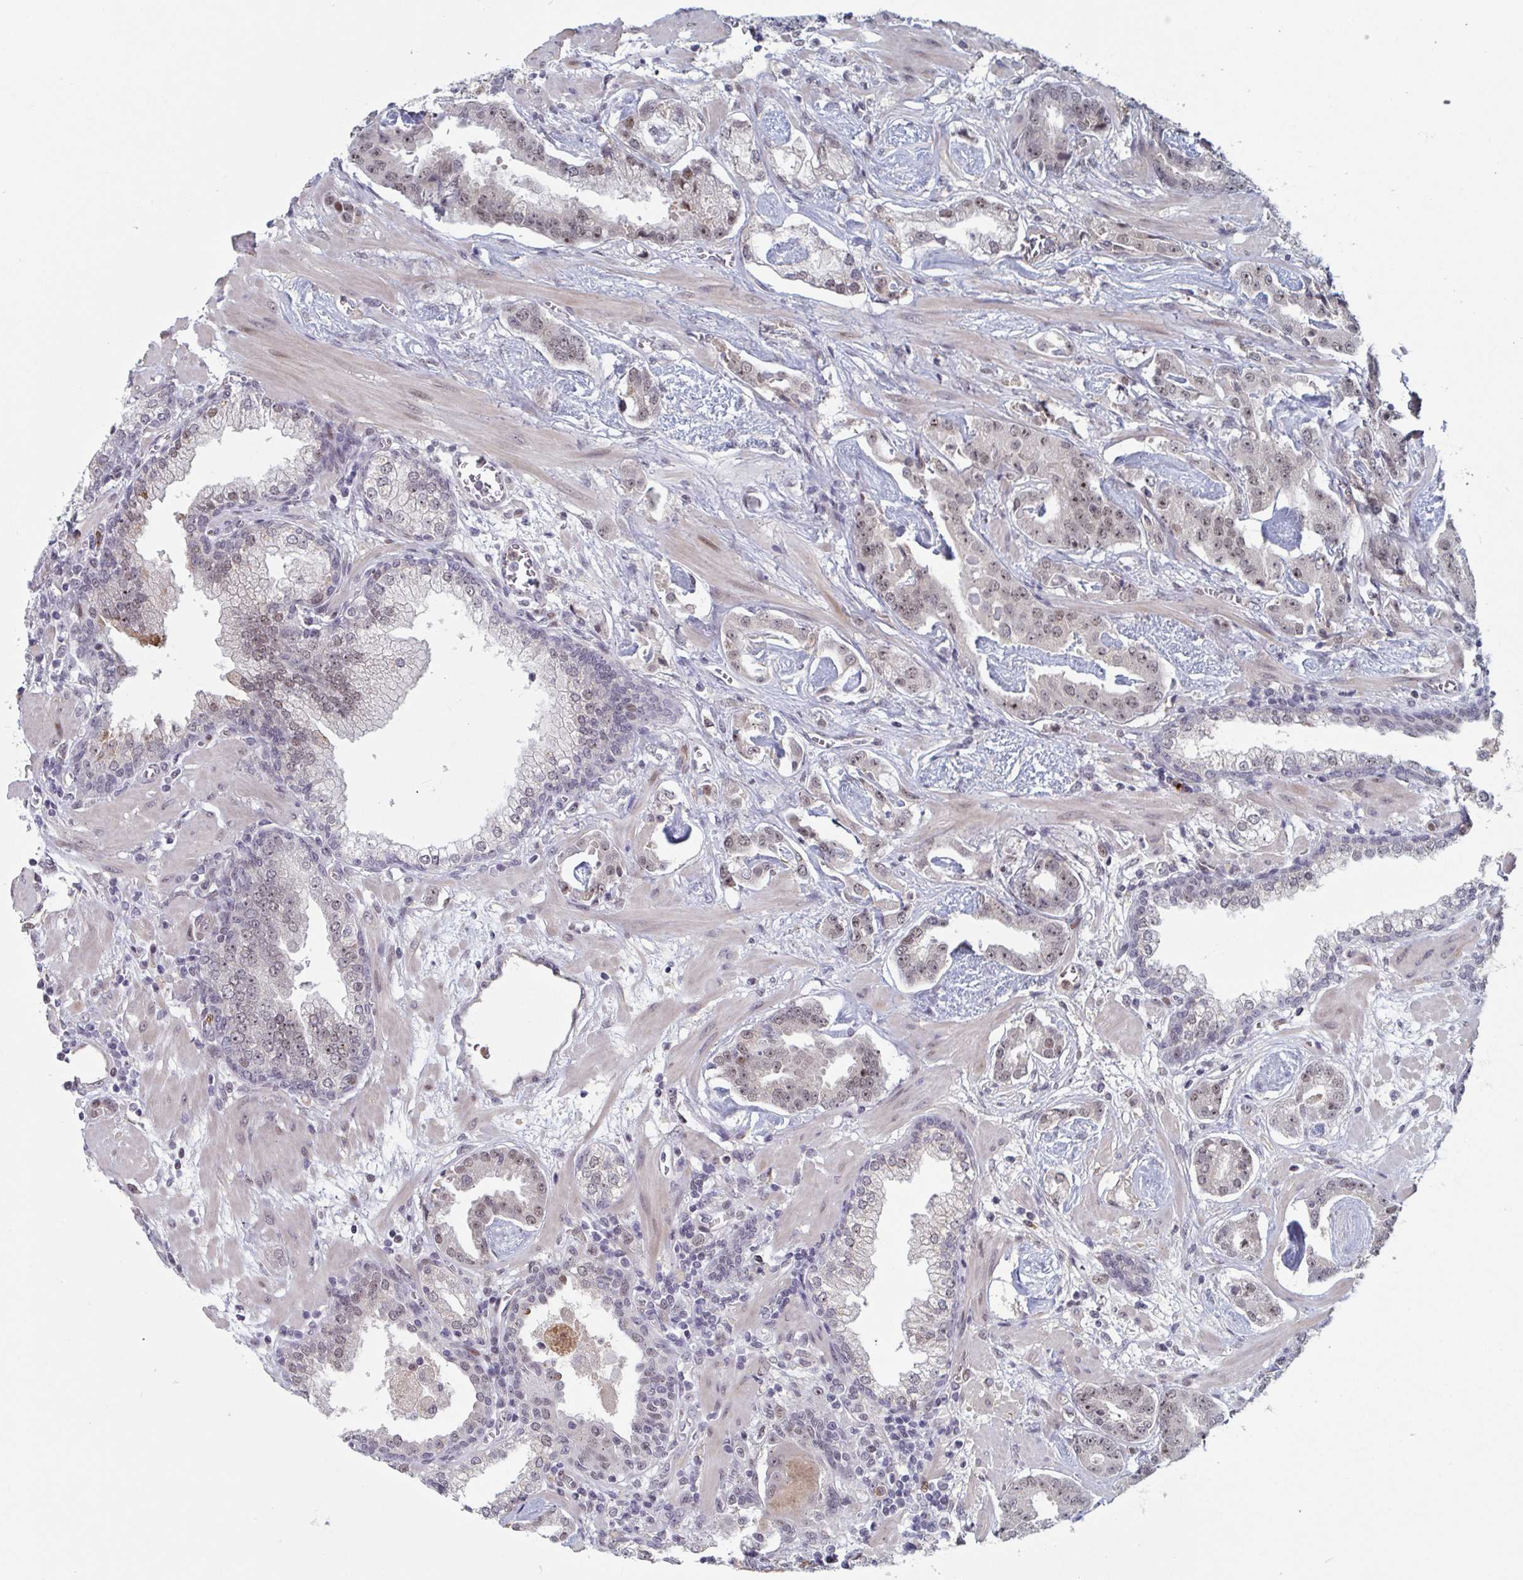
{"staining": {"intensity": "moderate", "quantity": "<25%", "location": "nuclear"}, "tissue": "prostate cancer", "cell_type": "Tumor cells", "image_type": "cancer", "snomed": [{"axis": "morphology", "description": "Adenocarcinoma, Low grade"}, {"axis": "topography", "description": "Prostate"}], "caption": "IHC histopathology image of neoplastic tissue: human prostate cancer stained using immunohistochemistry exhibits low levels of moderate protein expression localized specifically in the nuclear of tumor cells, appearing as a nuclear brown color.", "gene": "RNF212", "patient": {"sex": "male", "age": 62}}